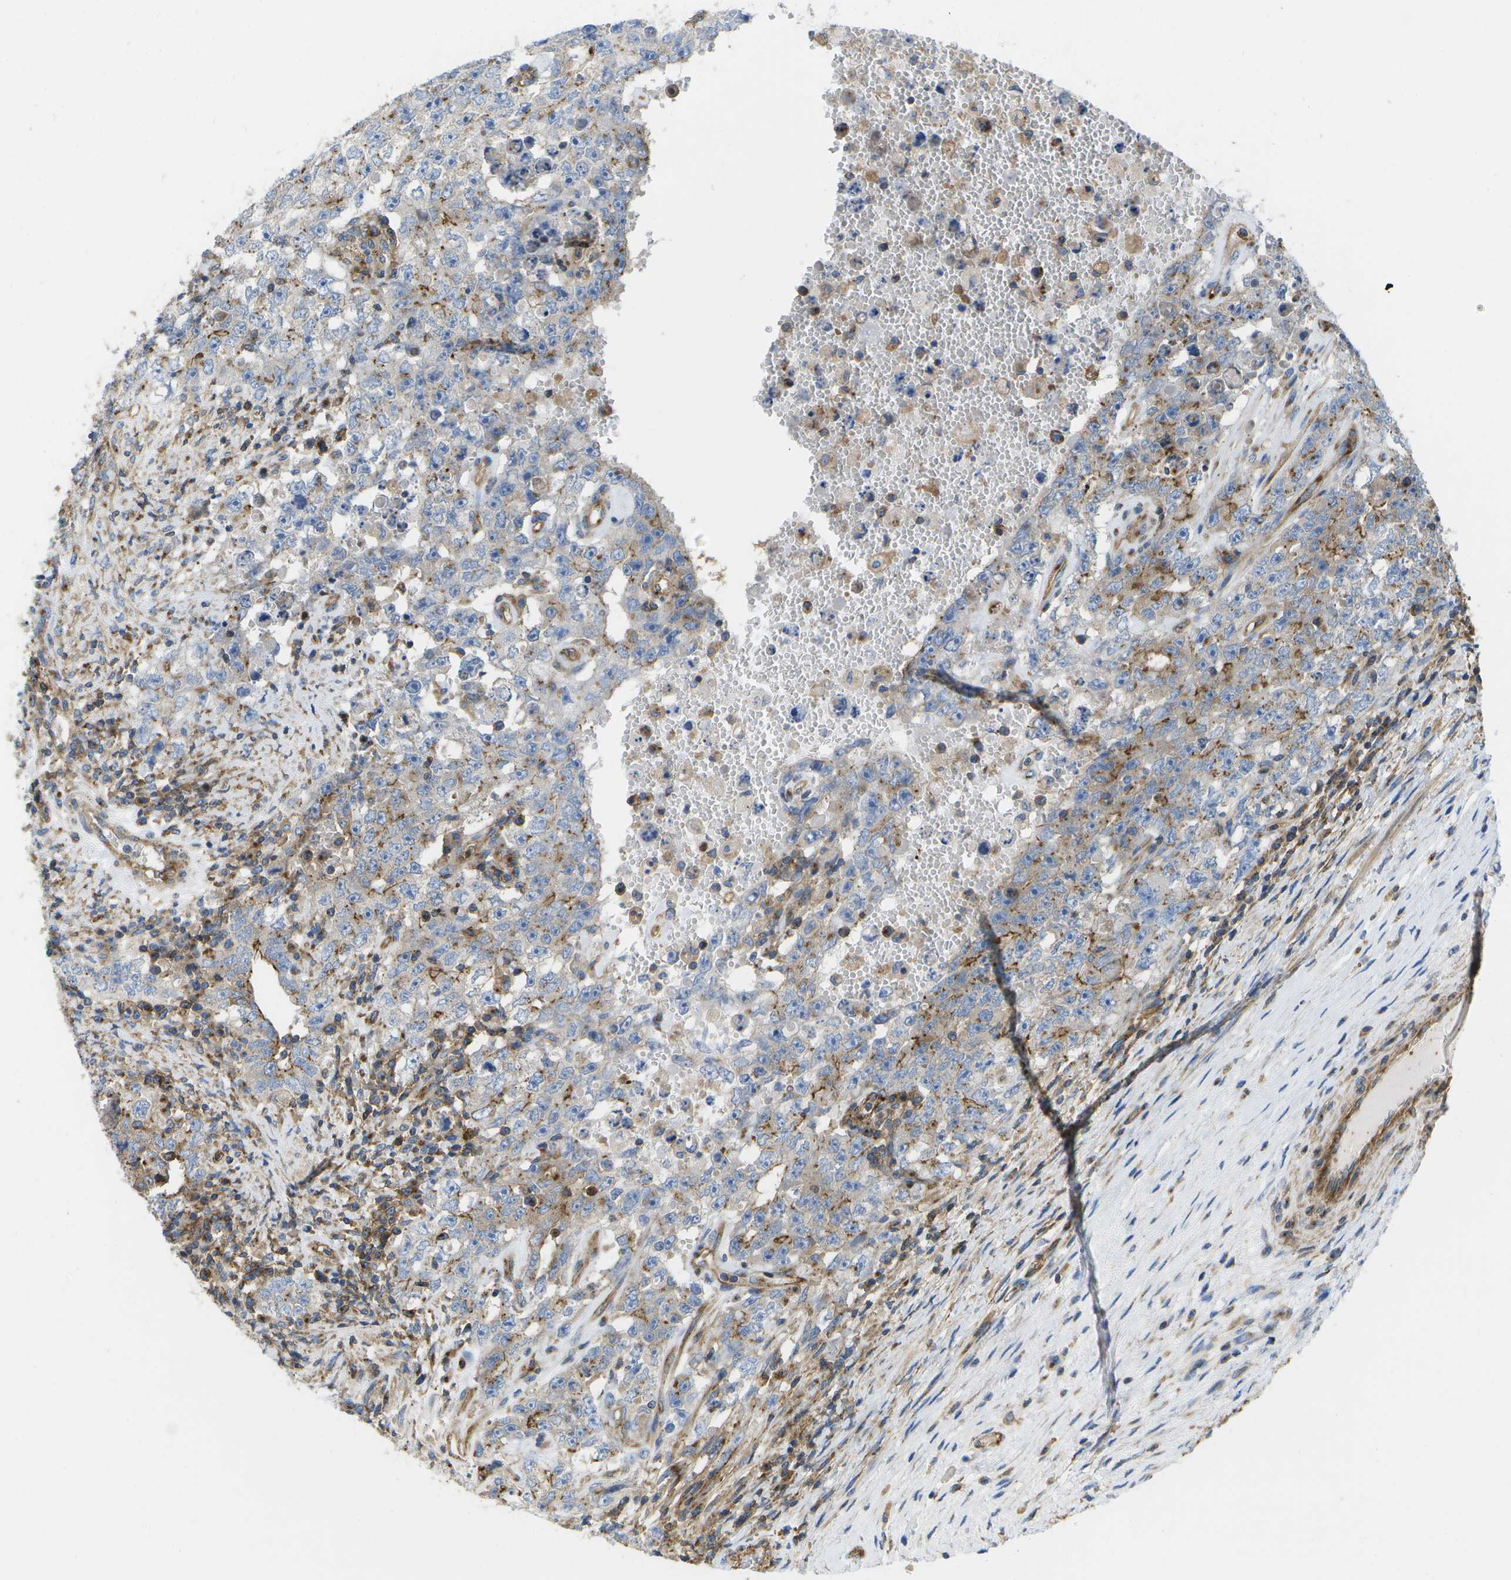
{"staining": {"intensity": "moderate", "quantity": "<25%", "location": "cytoplasmic/membranous"}, "tissue": "testis cancer", "cell_type": "Tumor cells", "image_type": "cancer", "snomed": [{"axis": "morphology", "description": "Carcinoma, Embryonal, NOS"}, {"axis": "topography", "description": "Testis"}], "caption": "The histopathology image shows a brown stain indicating the presence of a protein in the cytoplasmic/membranous of tumor cells in testis cancer (embryonal carcinoma).", "gene": "BST2", "patient": {"sex": "male", "age": 26}}